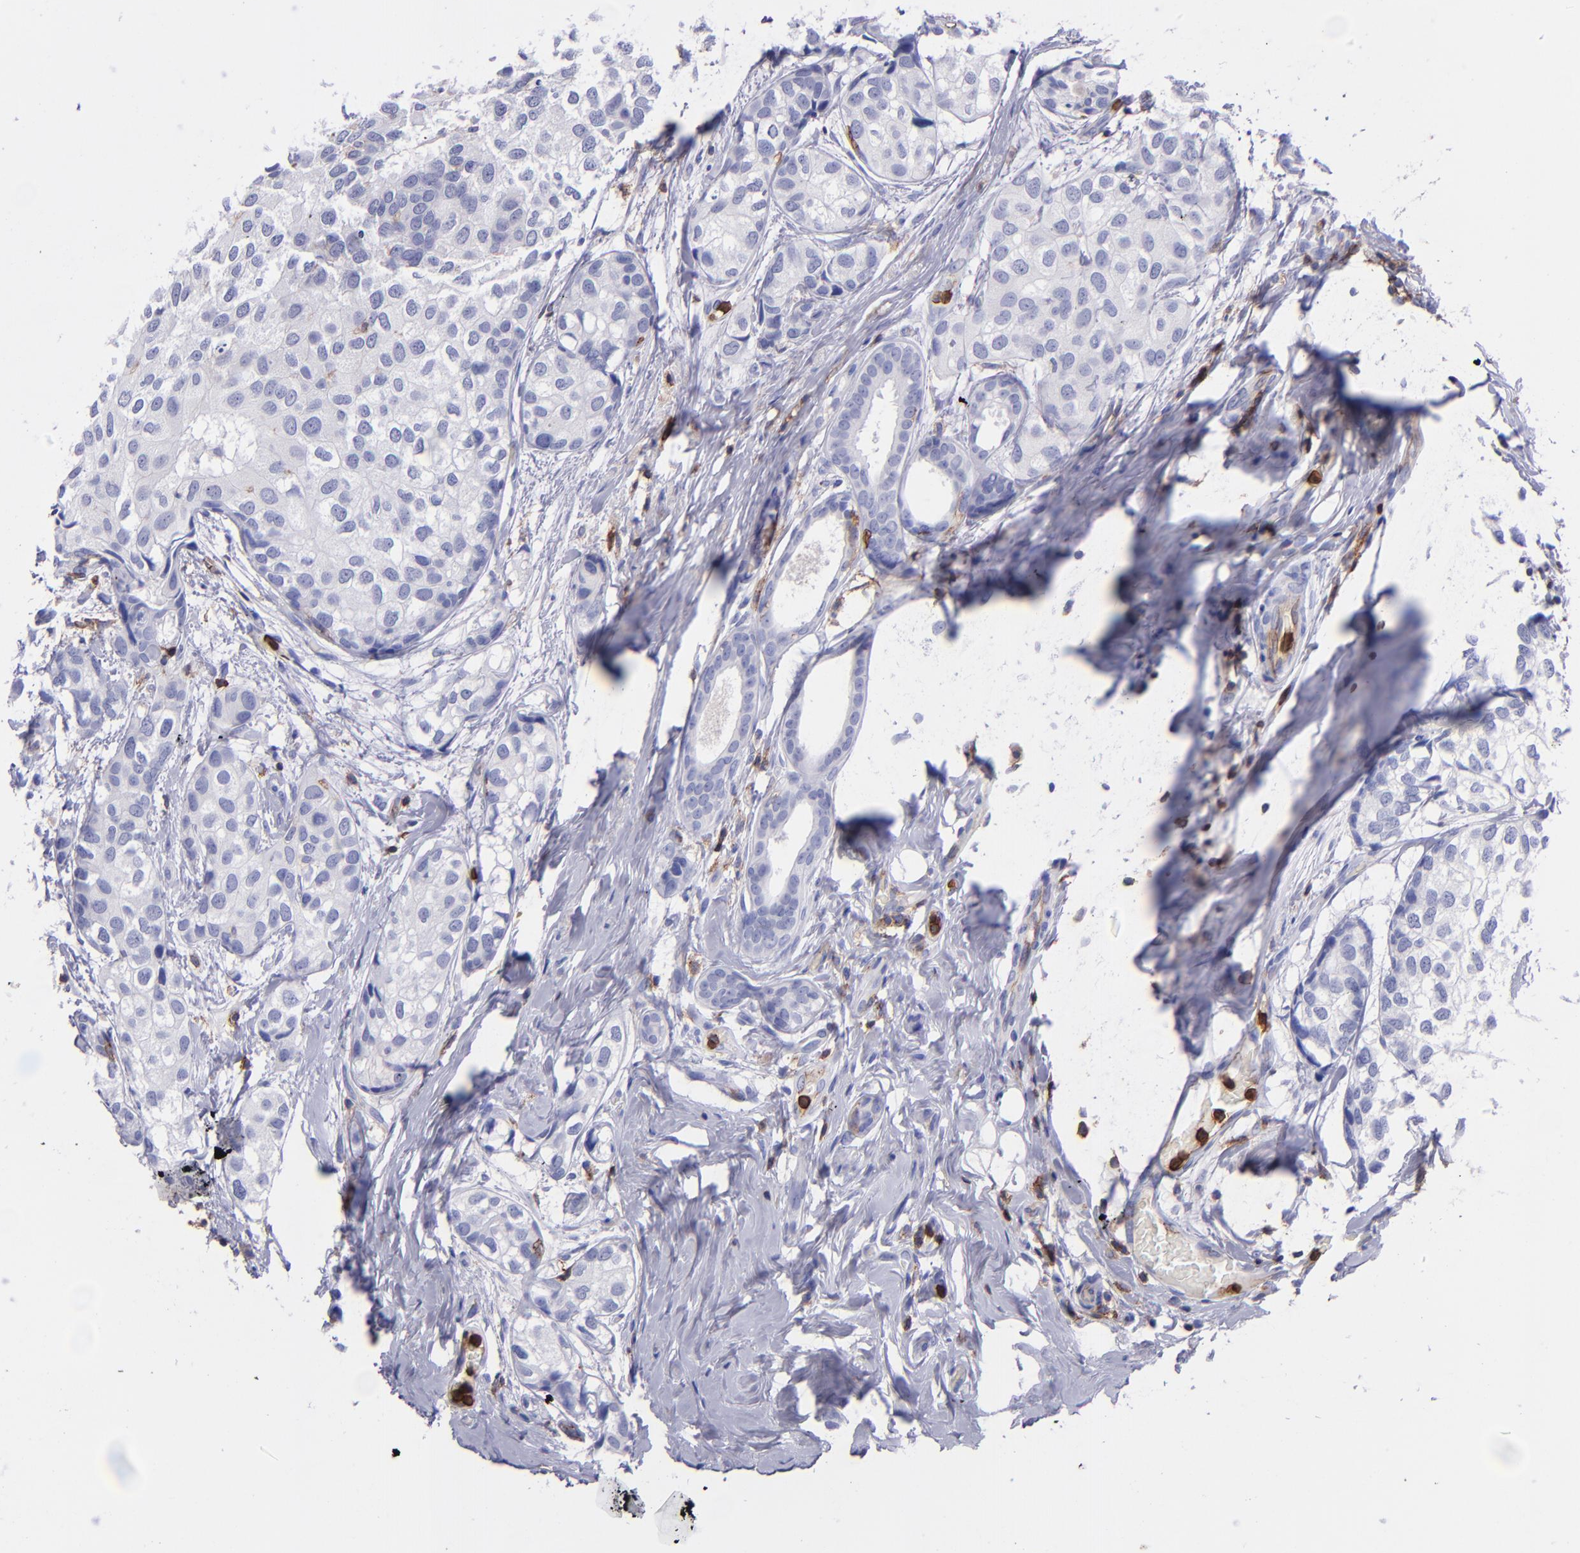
{"staining": {"intensity": "negative", "quantity": "none", "location": "none"}, "tissue": "breast cancer", "cell_type": "Tumor cells", "image_type": "cancer", "snomed": [{"axis": "morphology", "description": "Duct carcinoma"}, {"axis": "topography", "description": "Breast"}], "caption": "This is an IHC photomicrograph of breast cancer. There is no expression in tumor cells.", "gene": "ICAM3", "patient": {"sex": "female", "age": 68}}